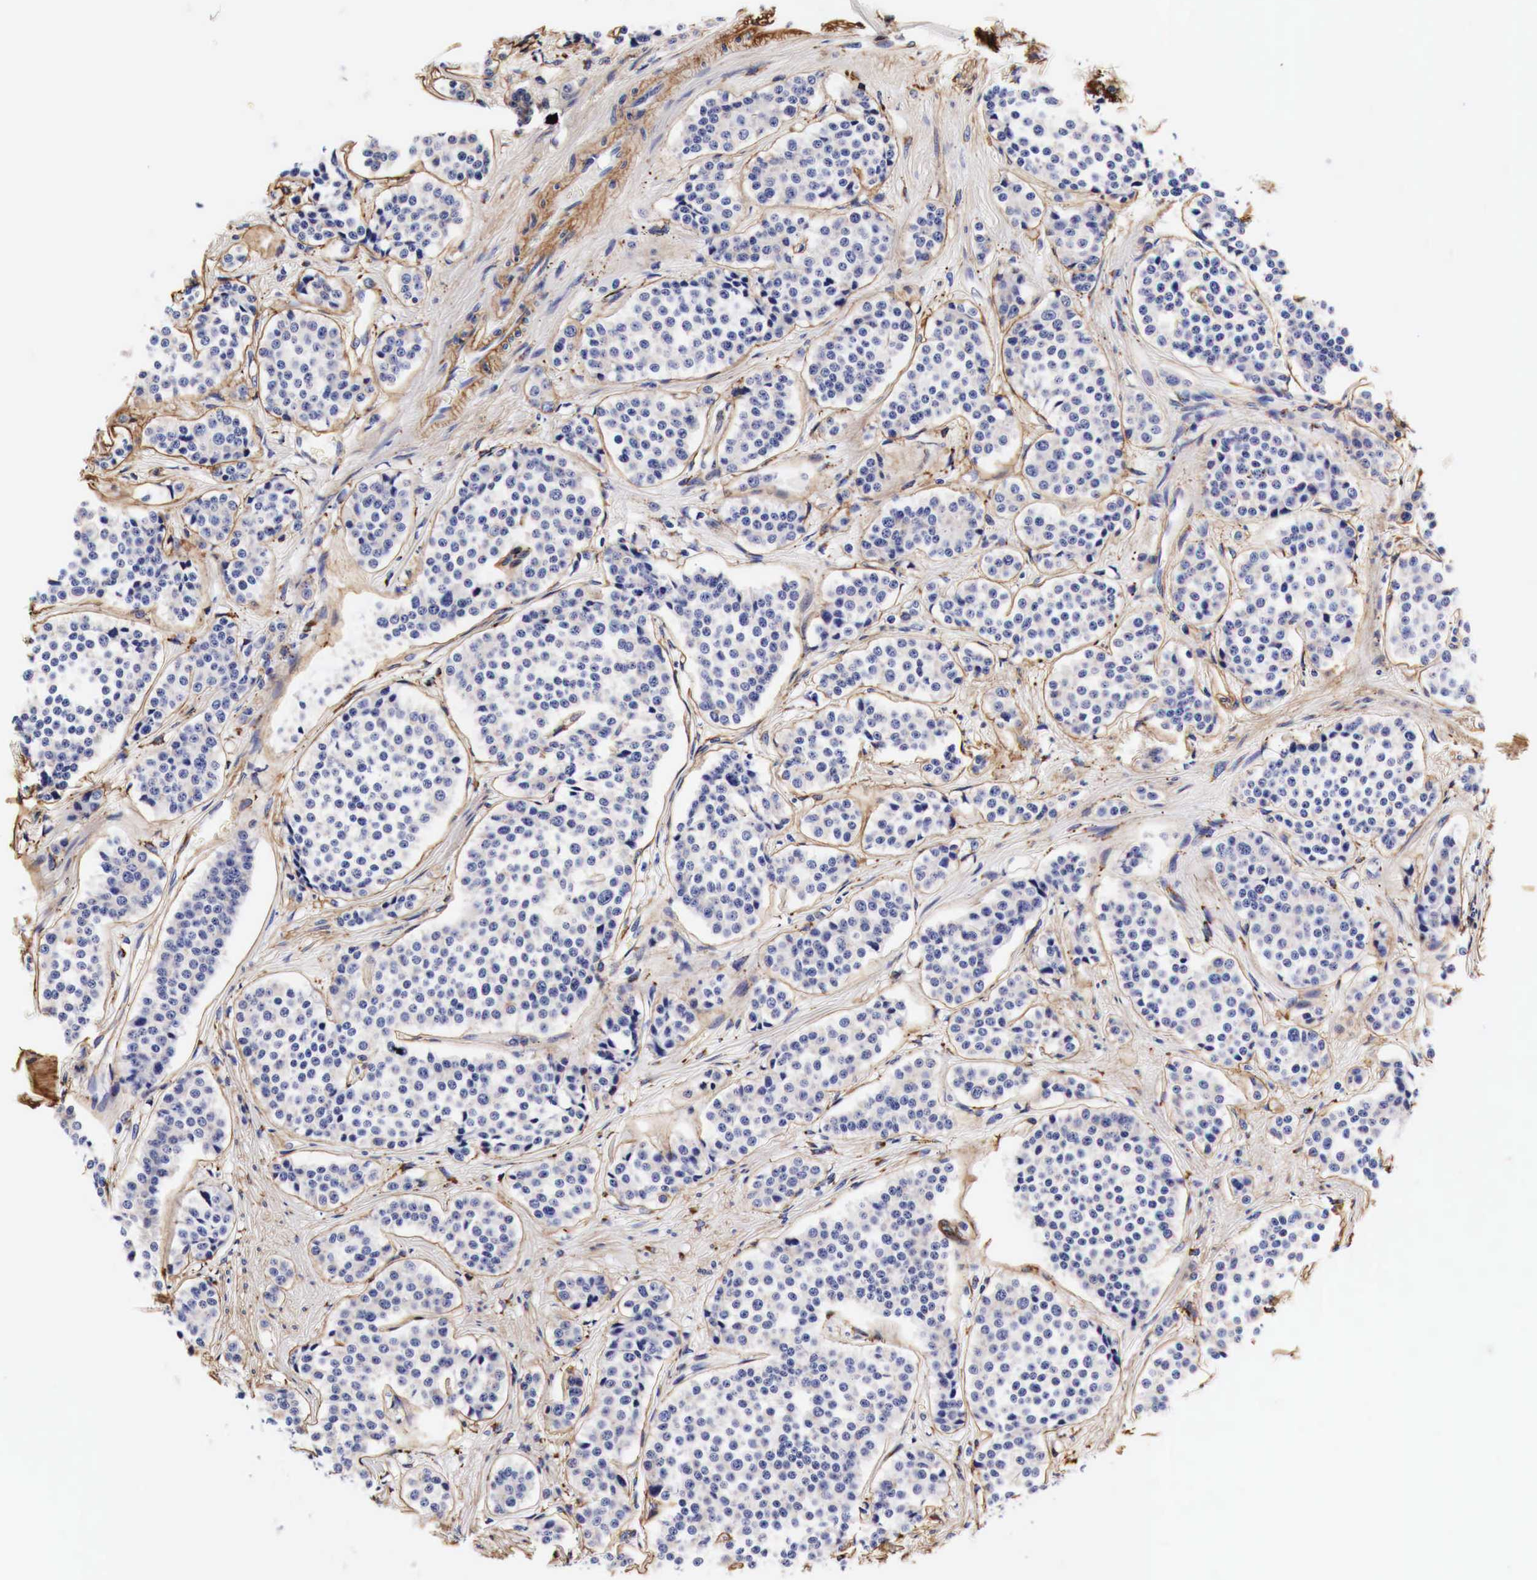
{"staining": {"intensity": "negative", "quantity": "none", "location": "none"}, "tissue": "carcinoid", "cell_type": "Tumor cells", "image_type": "cancer", "snomed": [{"axis": "morphology", "description": "Carcinoid, malignant, NOS"}, {"axis": "topography", "description": "Small intestine"}], "caption": "A photomicrograph of carcinoid (malignant) stained for a protein exhibits no brown staining in tumor cells.", "gene": "LAMB2", "patient": {"sex": "male", "age": 60}}